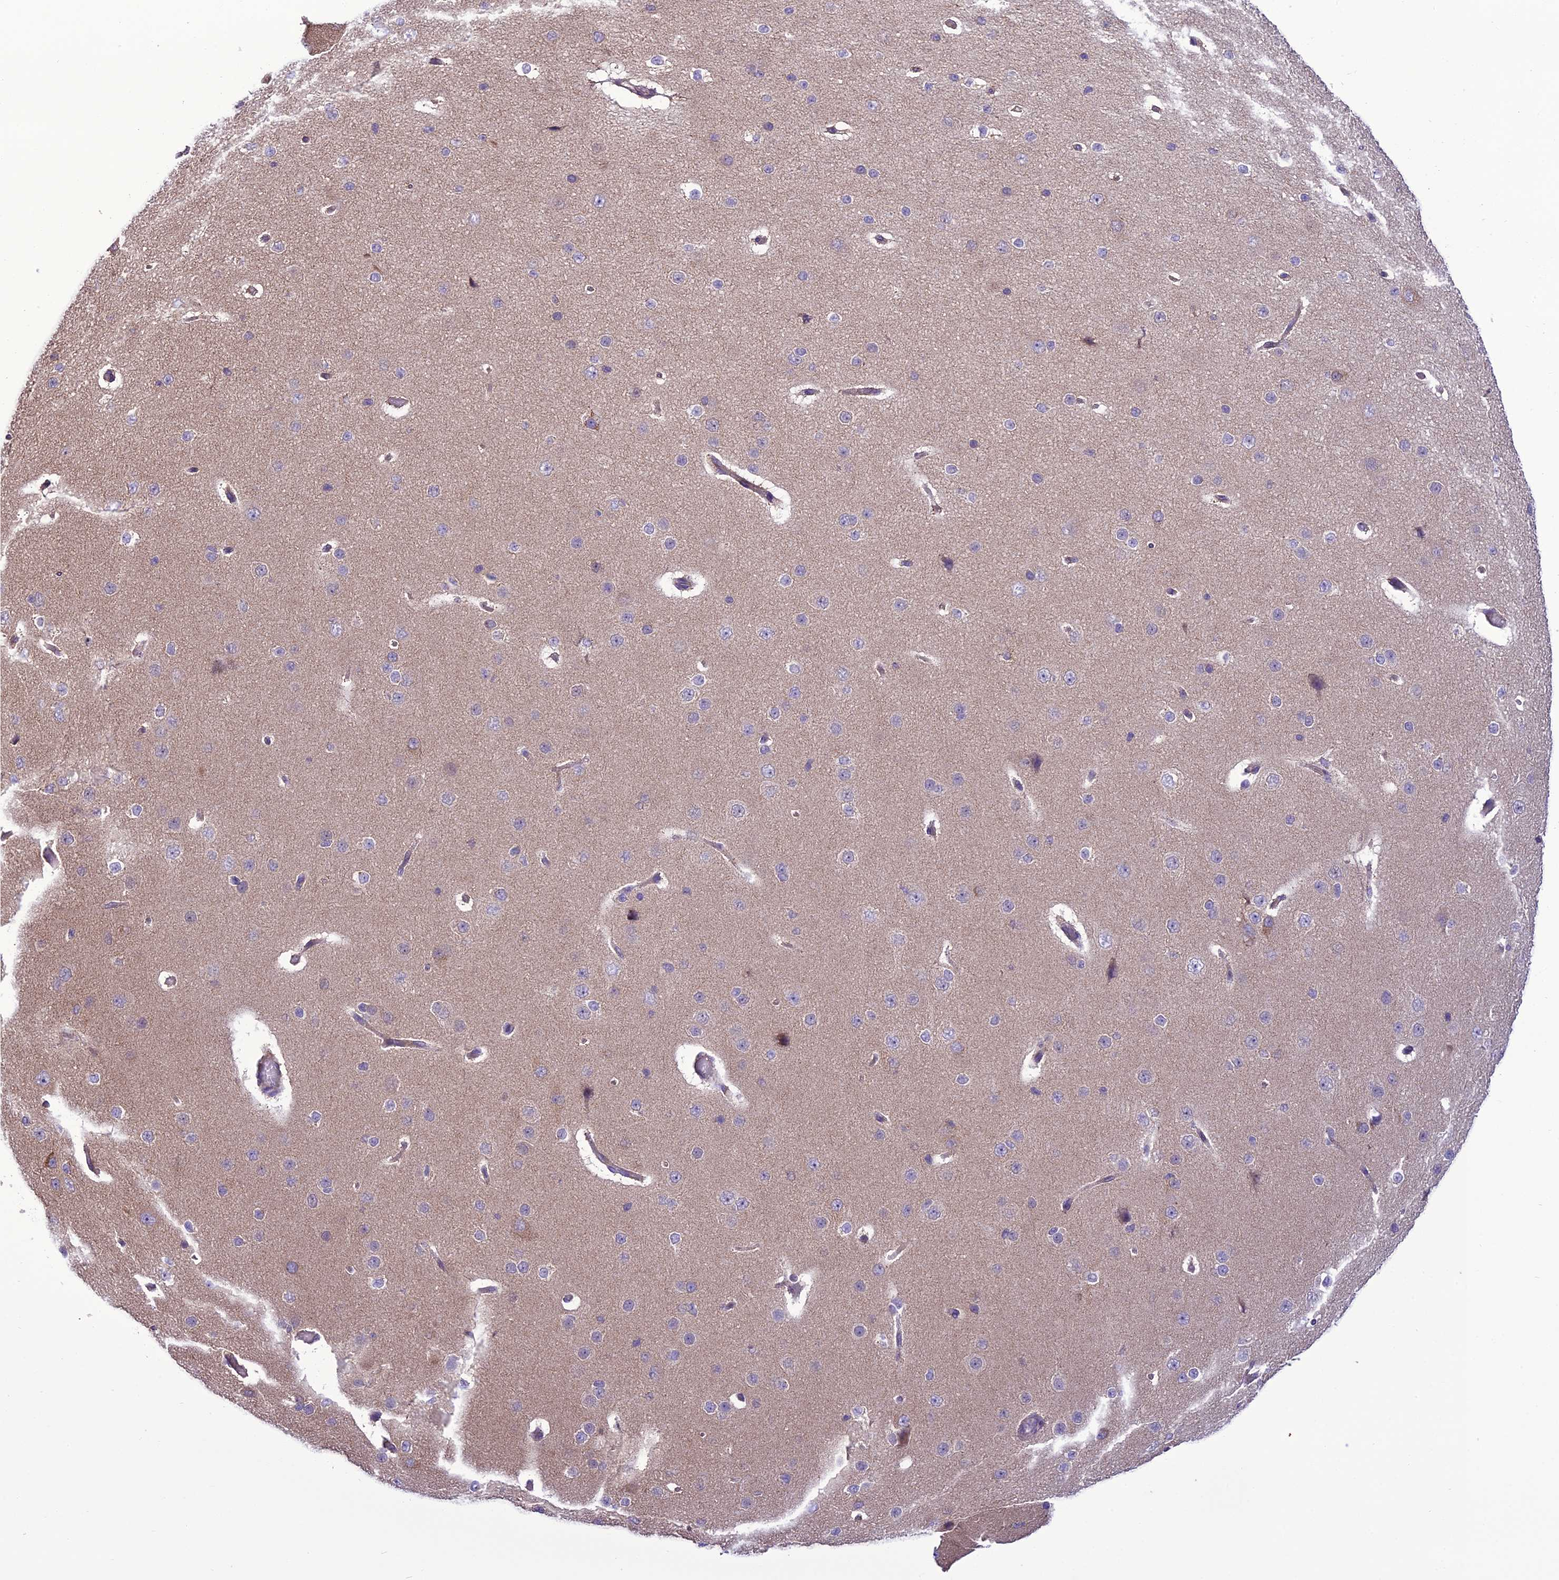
{"staining": {"intensity": "negative", "quantity": "none", "location": "none"}, "tissue": "cerebral cortex", "cell_type": "Endothelial cells", "image_type": "normal", "snomed": [{"axis": "morphology", "description": "Normal tissue, NOS"}, {"axis": "morphology", "description": "Developmental malformation"}, {"axis": "topography", "description": "Cerebral cortex"}], "caption": "Endothelial cells show no significant expression in unremarkable cerebral cortex. (DAB (3,3'-diaminobenzidine) IHC, high magnification).", "gene": "ENSG00000260272", "patient": {"sex": "female", "age": 30}}